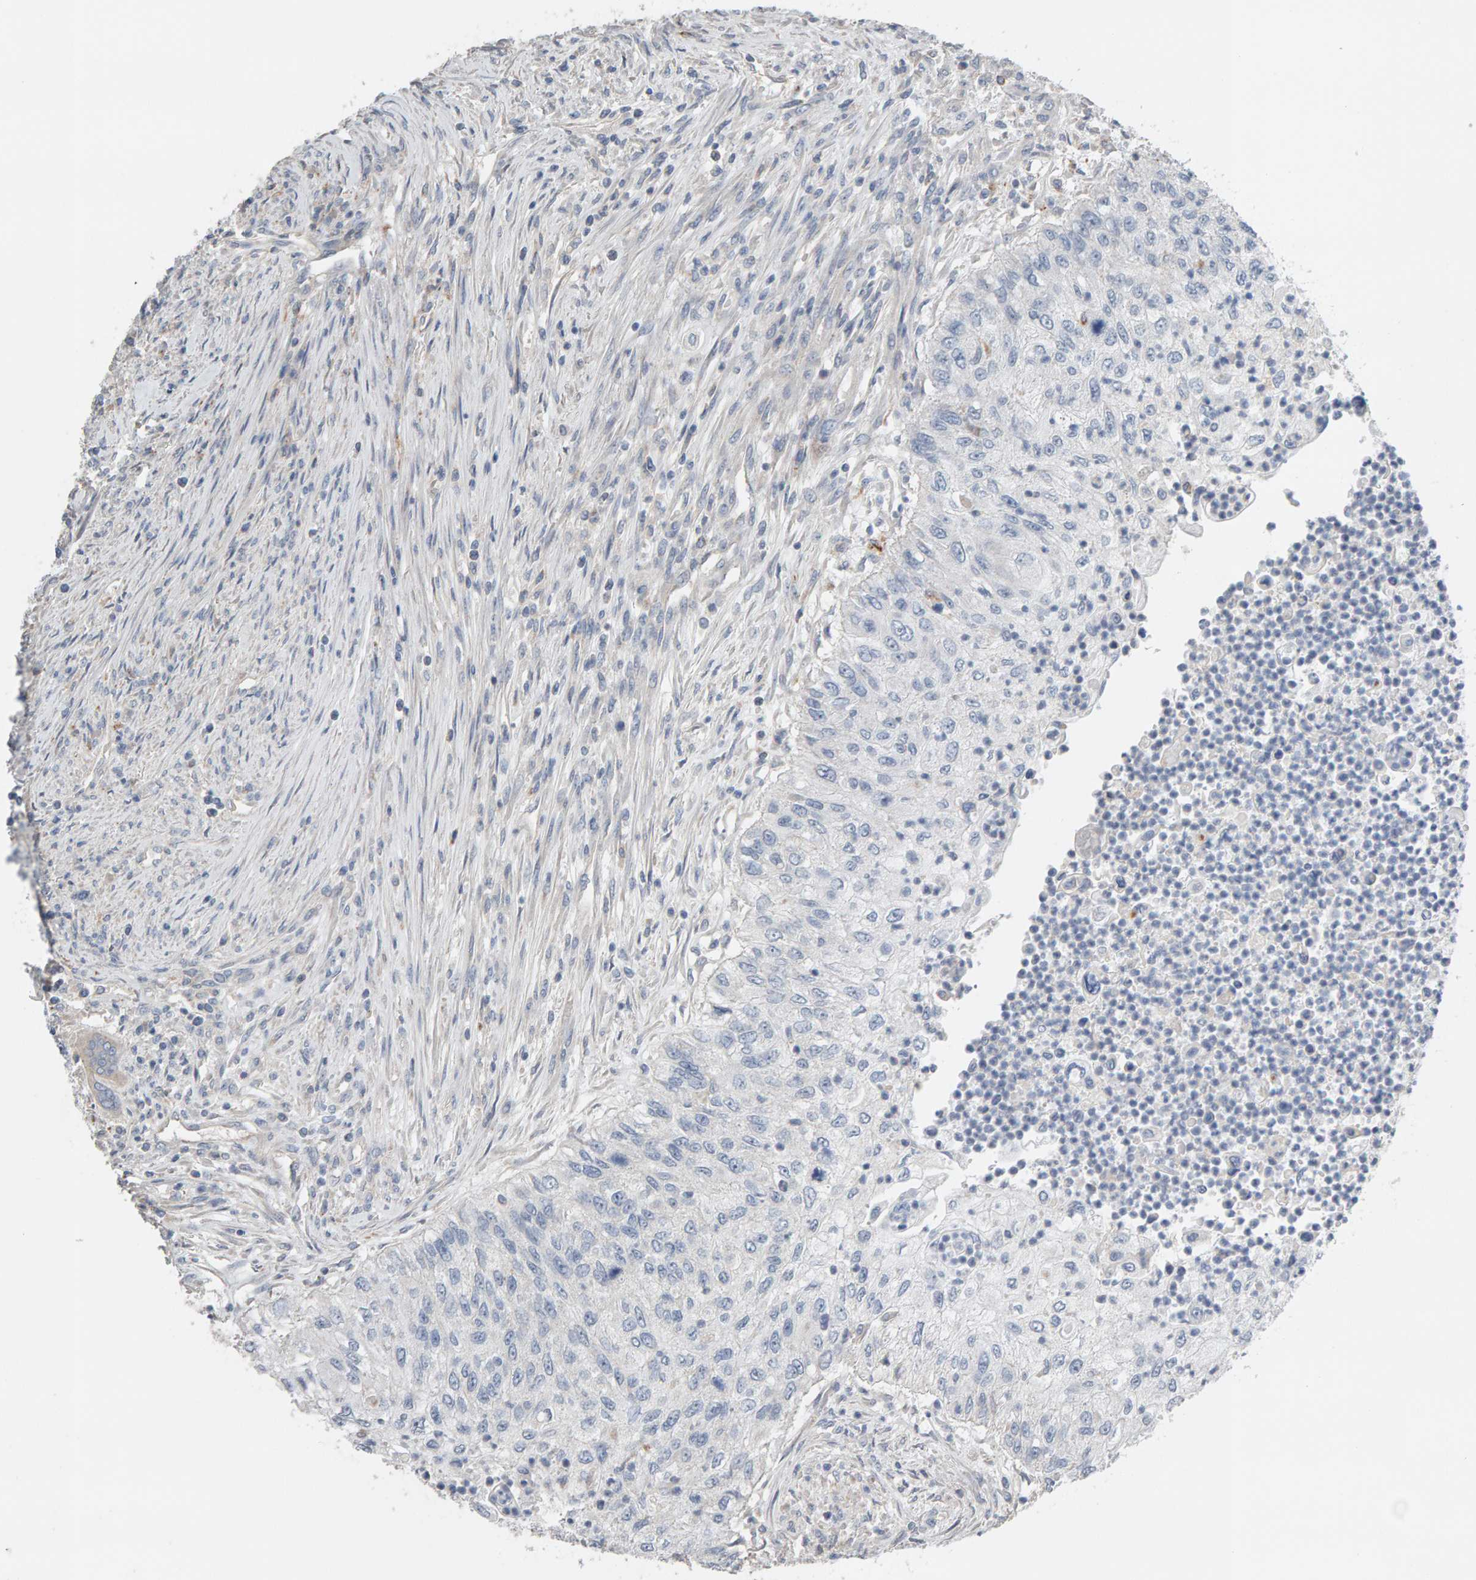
{"staining": {"intensity": "negative", "quantity": "none", "location": "none"}, "tissue": "urothelial cancer", "cell_type": "Tumor cells", "image_type": "cancer", "snomed": [{"axis": "morphology", "description": "Urothelial carcinoma, High grade"}, {"axis": "topography", "description": "Urinary bladder"}], "caption": "This is an immunohistochemistry (IHC) histopathology image of human urothelial cancer. There is no positivity in tumor cells.", "gene": "IPPK", "patient": {"sex": "female", "age": 60}}